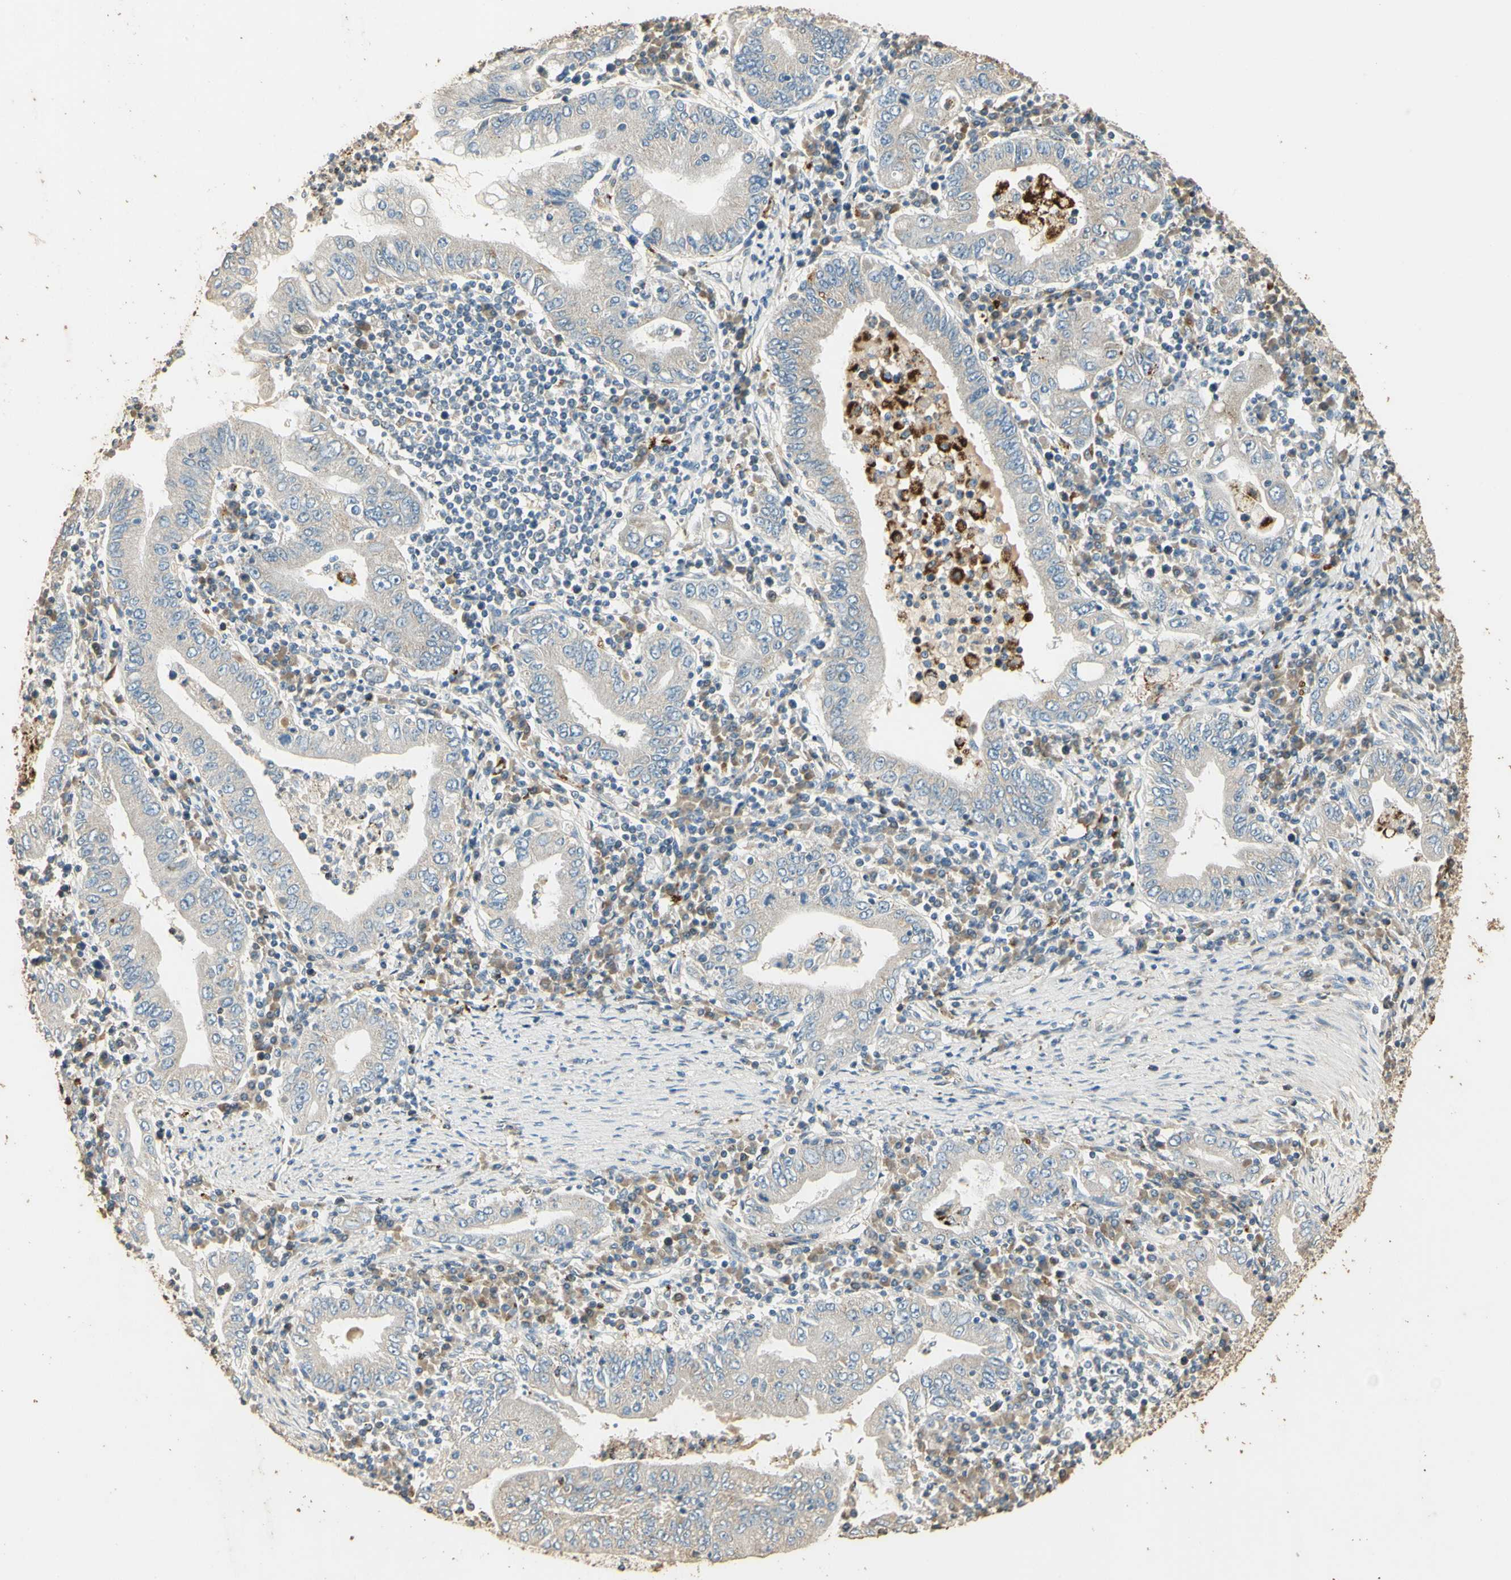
{"staining": {"intensity": "negative", "quantity": "none", "location": "none"}, "tissue": "stomach cancer", "cell_type": "Tumor cells", "image_type": "cancer", "snomed": [{"axis": "morphology", "description": "Normal tissue, NOS"}, {"axis": "morphology", "description": "Adenocarcinoma, NOS"}, {"axis": "topography", "description": "Esophagus"}, {"axis": "topography", "description": "Stomach, upper"}, {"axis": "topography", "description": "Peripheral nerve tissue"}], "caption": "An image of stomach cancer stained for a protein demonstrates no brown staining in tumor cells. The staining was performed using DAB (3,3'-diaminobenzidine) to visualize the protein expression in brown, while the nuclei were stained in blue with hematoxylin (Magnification: 20x).", "gene": "ARHGEF17", "patient": {"sex": "male", "age": 62}}